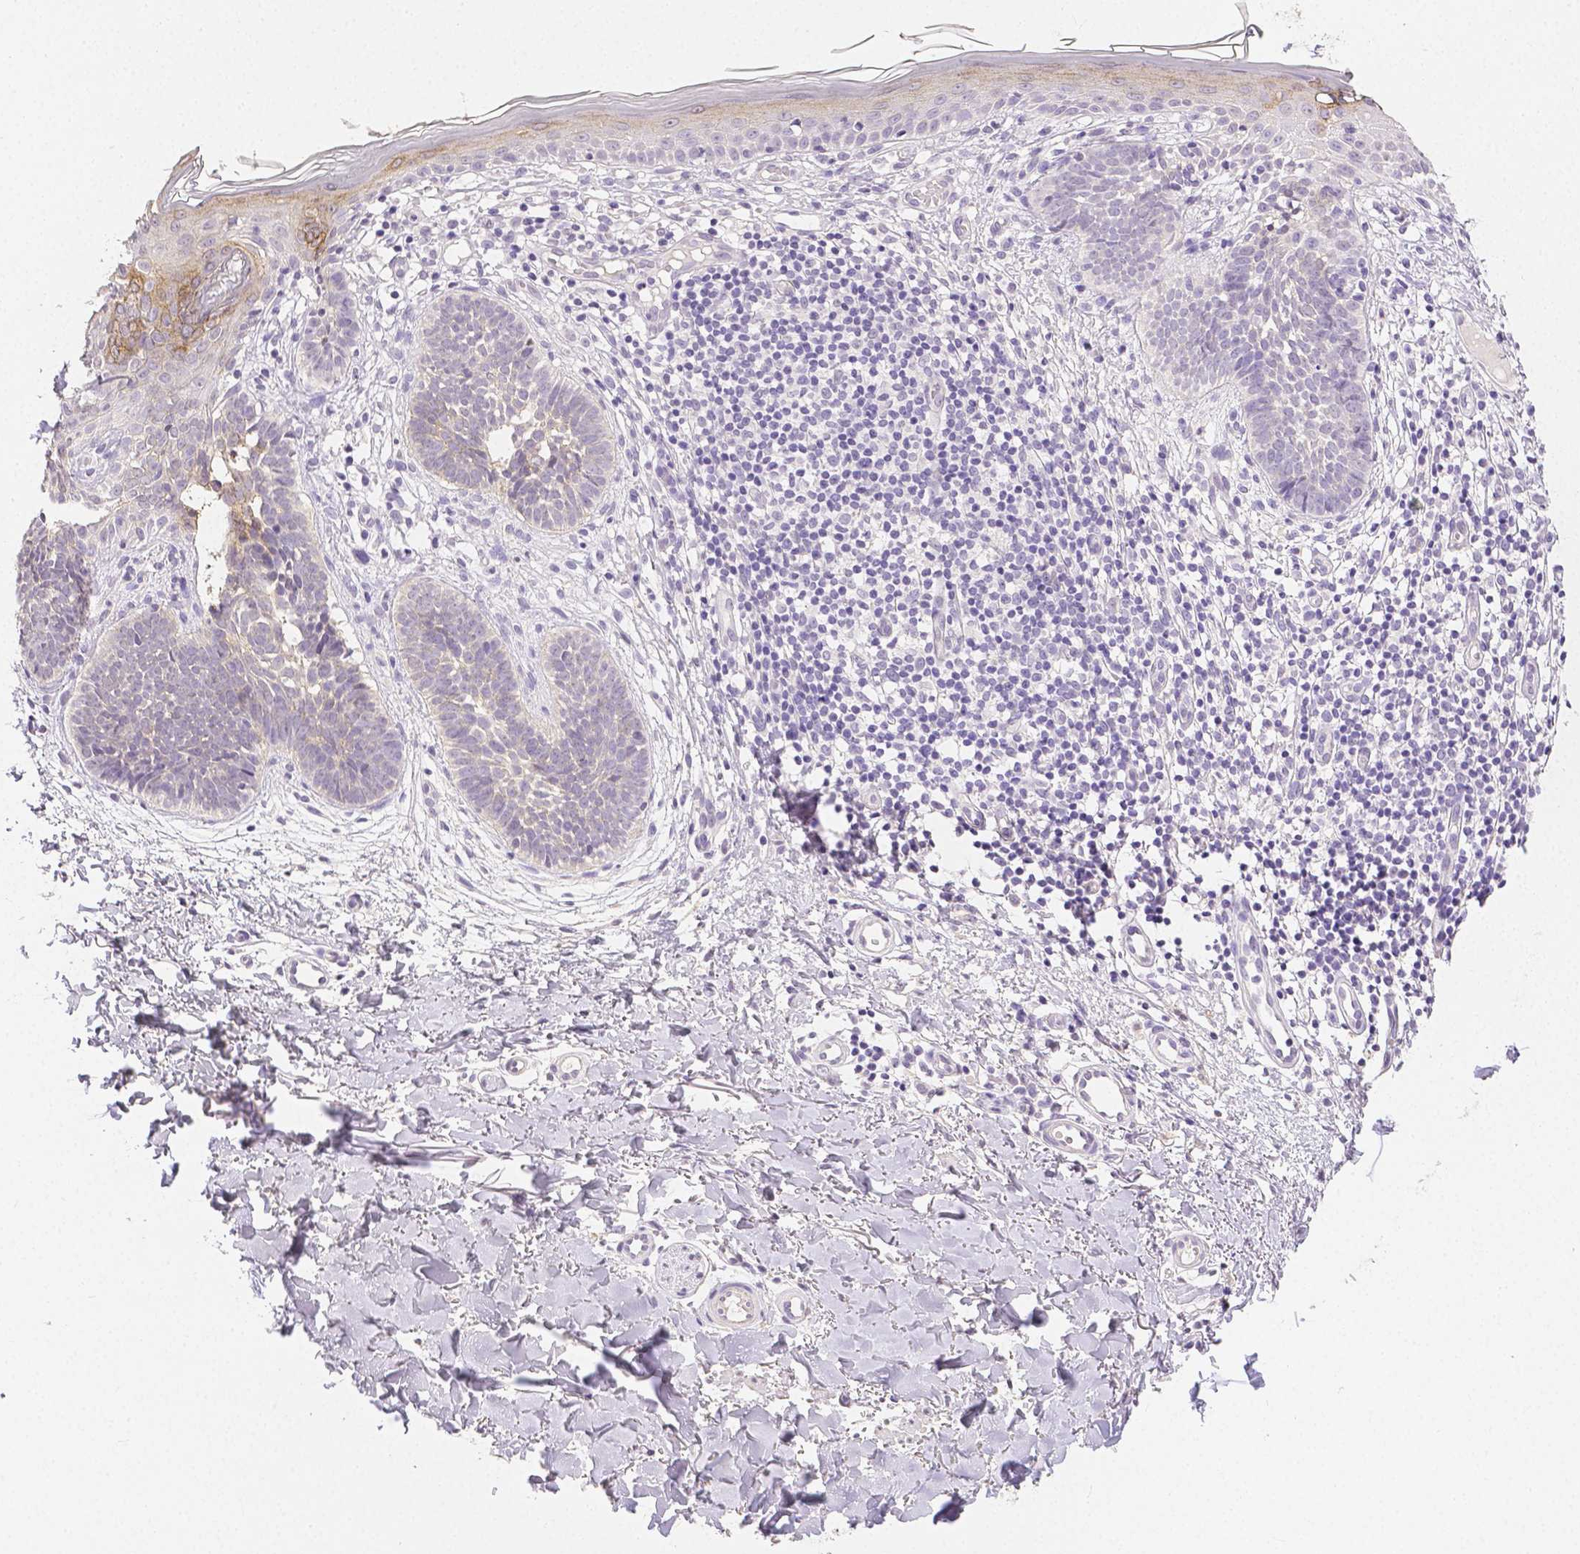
{"staining": {"intensity": "negative", "quantity": "none", "location": "none"}, "tissue": "skin cancer", "cell_type": "Tumor cells", "image_type": "cancer", "snomed": [{"axis": "morphology", "description": "Basal cell carcinoma"}, {"axis": "topography", "description": "Skin"}], "caption": "Tumor cells are negative for brown protein staining in basal cell carcinoma (skin).", "gene": "OCLN", "patient": {"sex": "female", "age": 51}}